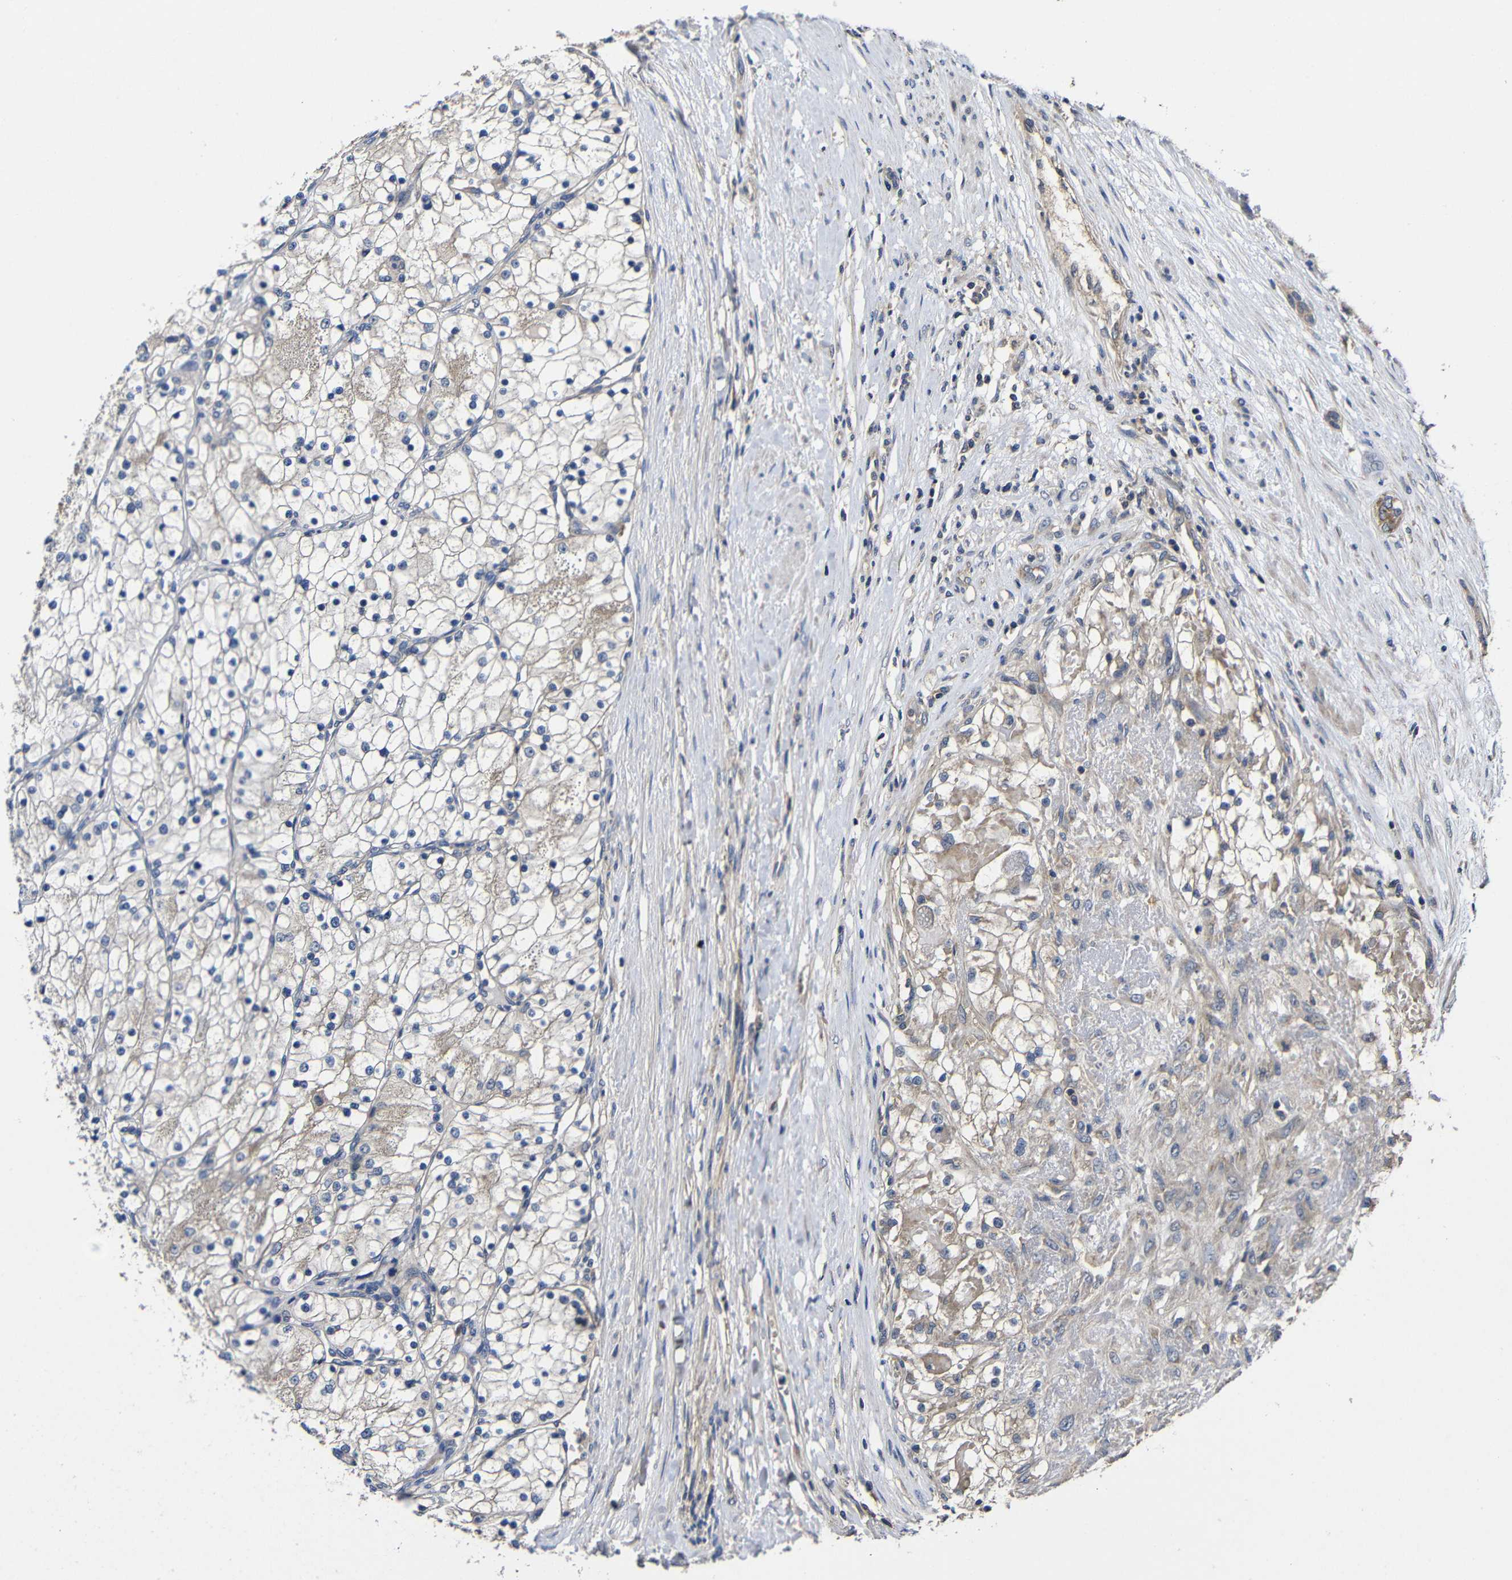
{"staining": {"intensity": "weak", "quantity": "25%-75%", "location": "cytoplasmic/membranous"}, "tissue": "renal cancer", "cell_type": "Tumor cells", "image_type": "cancer", "snomed": [{"axis": "morphology", "description": "Adenocarcinoma, NOS"}, {"axis": "topography", "description": "Kidney"}], "caption": "A high-resolution image shows immunohistochemistry staining of renal cancer, which shows weak cytoplasmic/membranous positivity in approximately 25%-75% of tumor cells.", "gene": "LPAR5", "patient": {"sex": "male", "age": 68}}